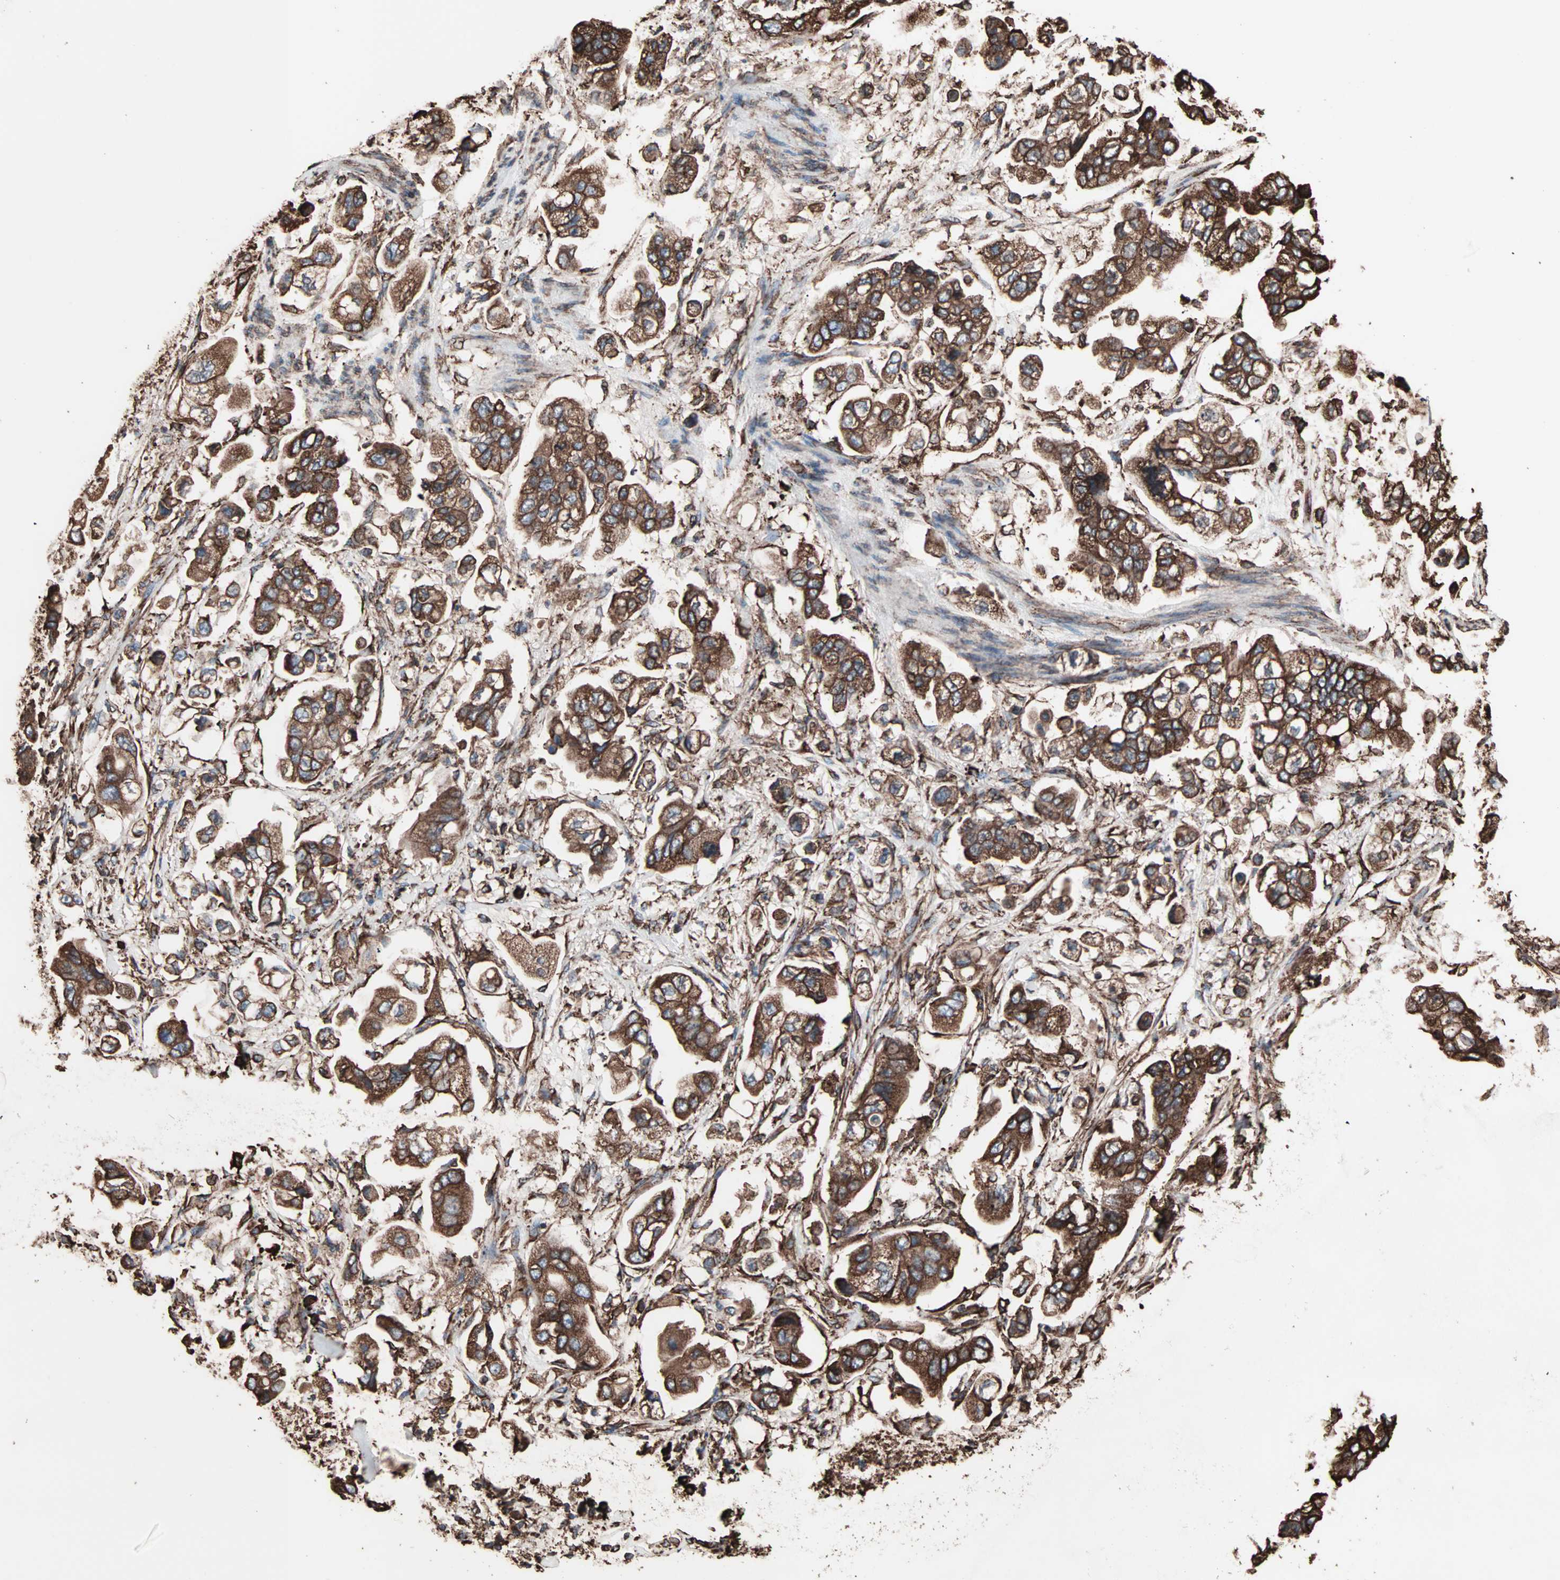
{"staining": {"intensity": "strong", "quantity": ">75%", "location": "cytoplasmic/membranous"}, "tissue": "stomach cancer", "cell_type": "Tumor cells", "image_type": "cancer", "snomed": [{"axis": "morphology", "description": "Adenocarcinoma, NOS"}, {"axis": "topography", "description": "Stomach"}], "caption": "DAB immunohistochemical staining of adenocarcinoma (stomach) demonstrates strong cytoplasmic/membranous protein staining in about >75% of tumor cells.", "gene": "HSP90B1", "patient": {"sex": "male", "age": 62}}